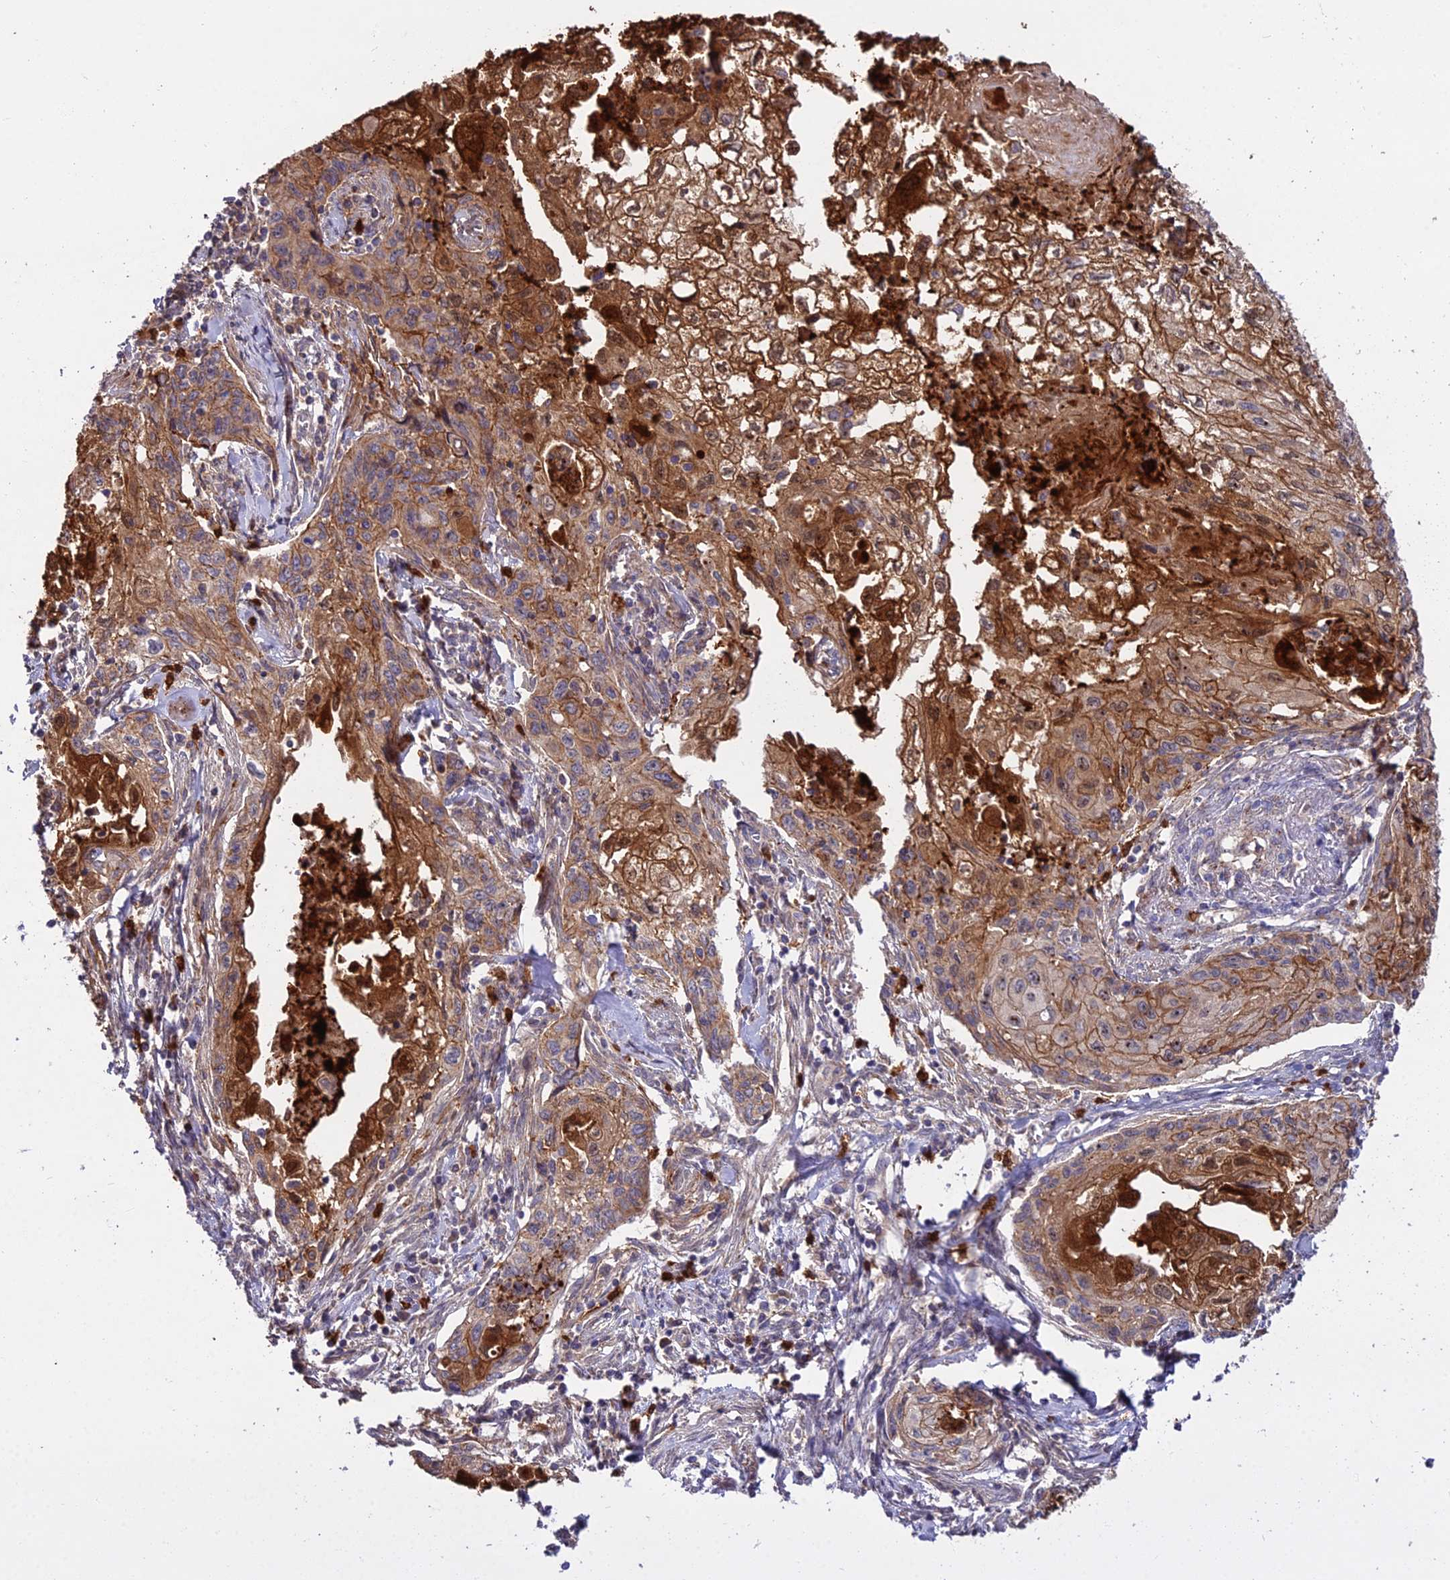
{"staining": {"intensity": "moderate", "quantity": "25%-75%", "location": "cytoplasmic/membranous"}, "tissue": "cervical cancer", "cell_type": "Tumor cells", "image_type": "cancer", "snomed": [{"axis": "morphology", "description": "Squamous cell carcinoma, NOS"}, {"axis": "topography", "description": "Cervix"}], "caption": "Protein staining of cervical cancer tissue exhibits moderate cytoplasmic/membranous staining in about 25%-75% of tumor cells.", "gene": "EID2", "patient": {"sex": "female", "age": 67}}